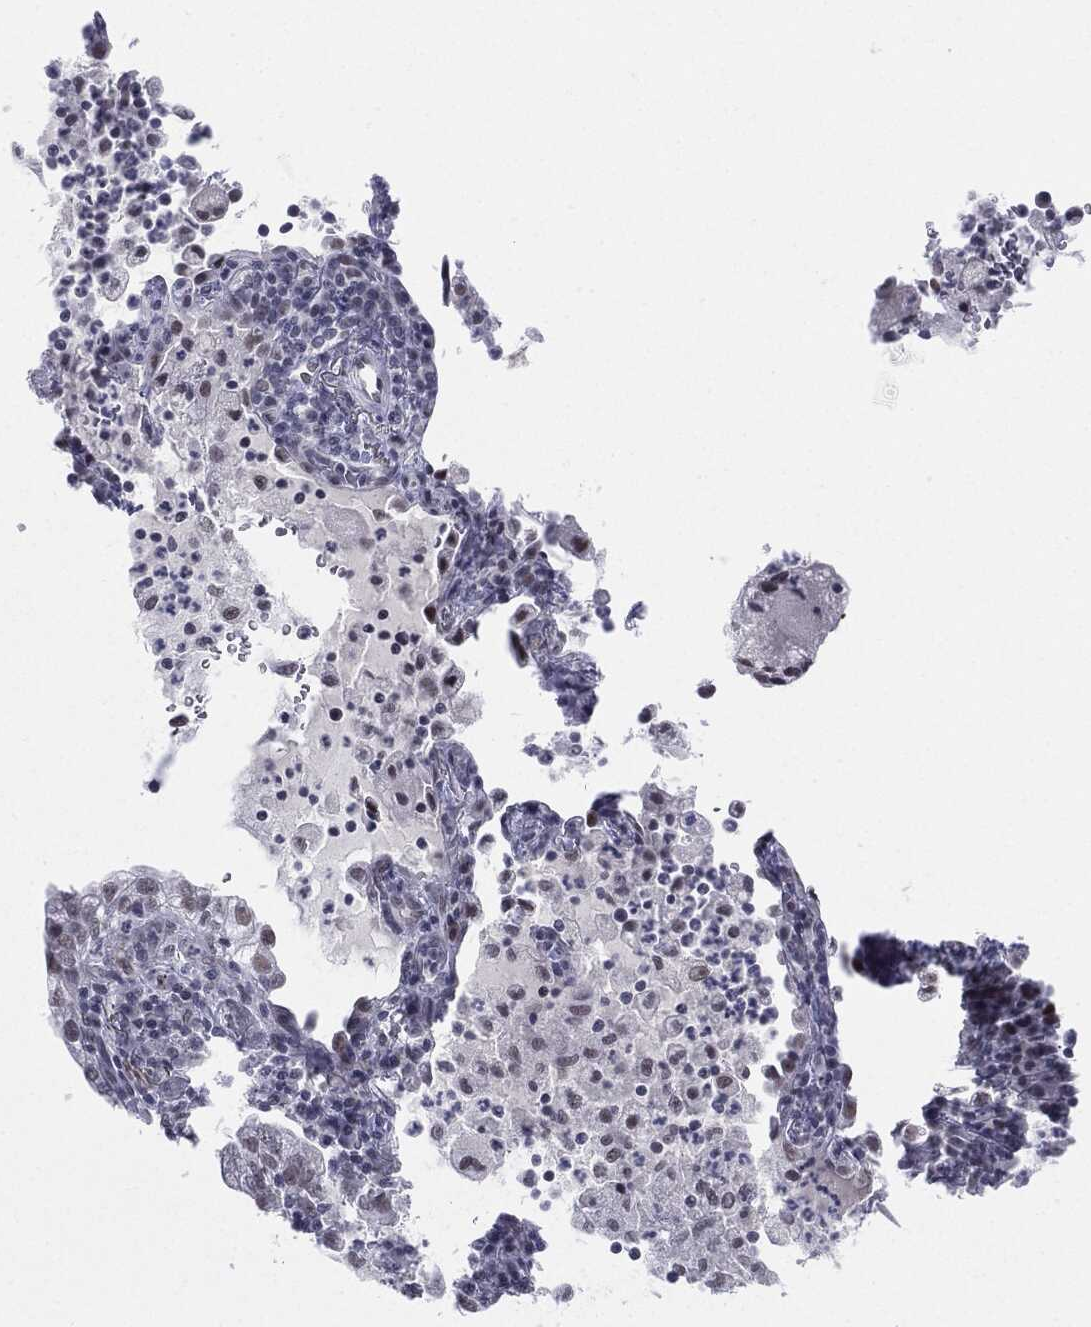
{"staining": {"intensity": "negative", "quantity": "none", "location": "none"}, "tissue": "lung cancer", "cell_type": "Tumor cells", "image_type": "cancer", "snomed": [{"axis": "morphology", "description": "Adenocarcinoma, NOS"}, {"axis": "topography", "description": "Lung"}], "caption": "The histopathology image demonstrates no staining of tumor cells in lung cancer (adenocarcinoma).", "gene": "SLC5A5", "patient": {"sex": "female", "age": 73}}